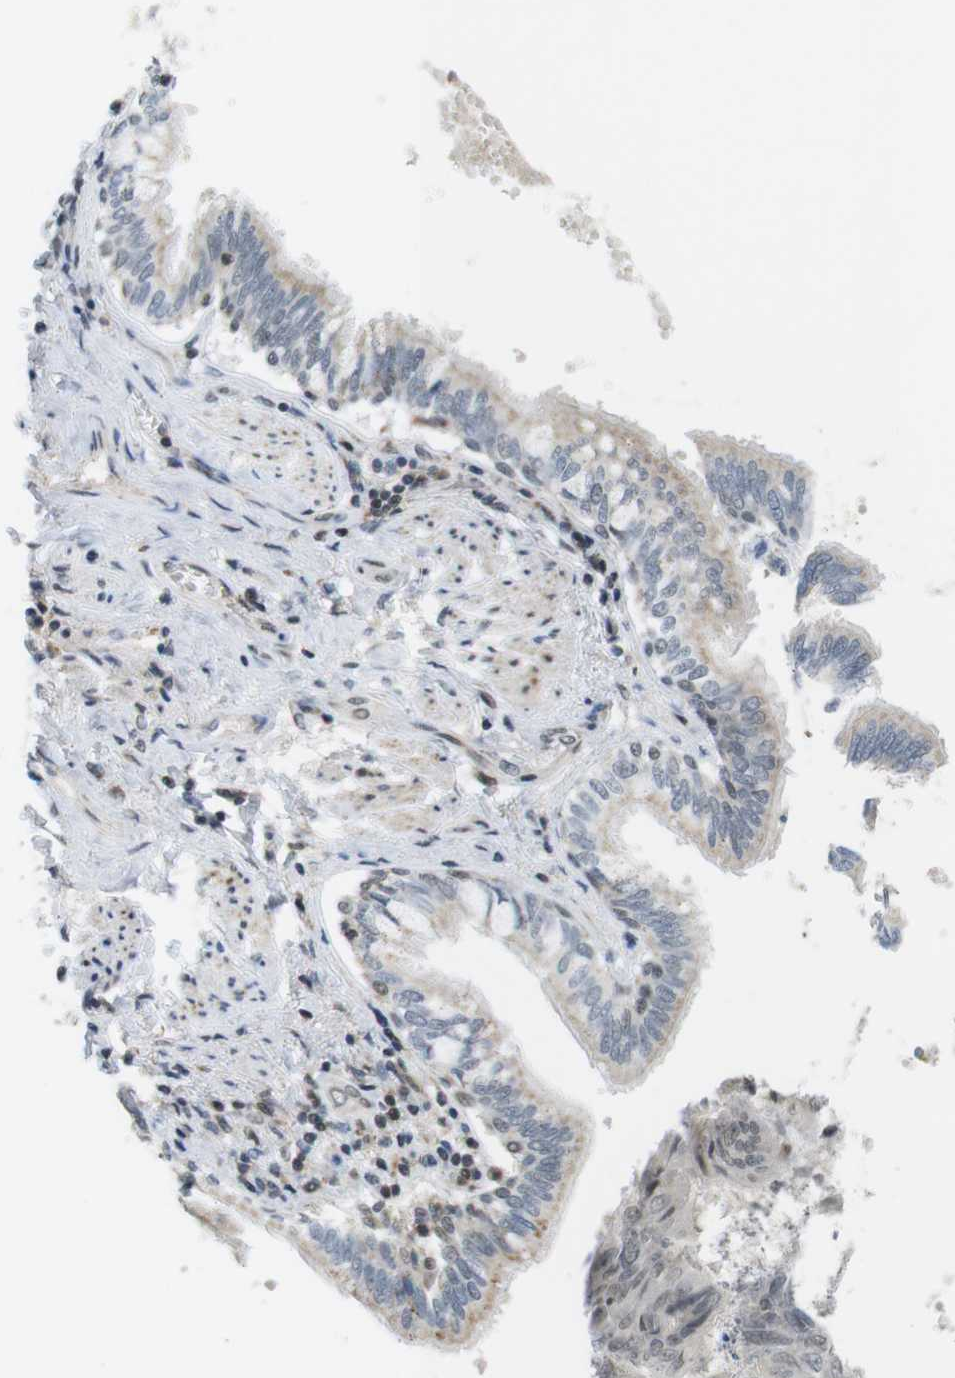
{"staining": {"intensity": "moderate", "quantity": "<25%", "location": "cytoplasmic/membranous,nuclear"}, "tissue": "bronchus", "cell_type": "Respiratory epithelial cells", "image_type": "normal", "snomed": [{"axis": "morphology", "description": "Normal tissue, NOS"}, {"axis": "topography", "description": "Bronchus"}, {"axis": "topography", "description": "Lung"}], "caption": "Moderate cytoplasmic/membranous,nuclear staining for a protein is present in approximately <25% of respiratory epithelial cells of normal bronchus using immunohistochemistry (IHC).", "gene": "BRD4", "patient": {"sex": "male", "age": 64}}